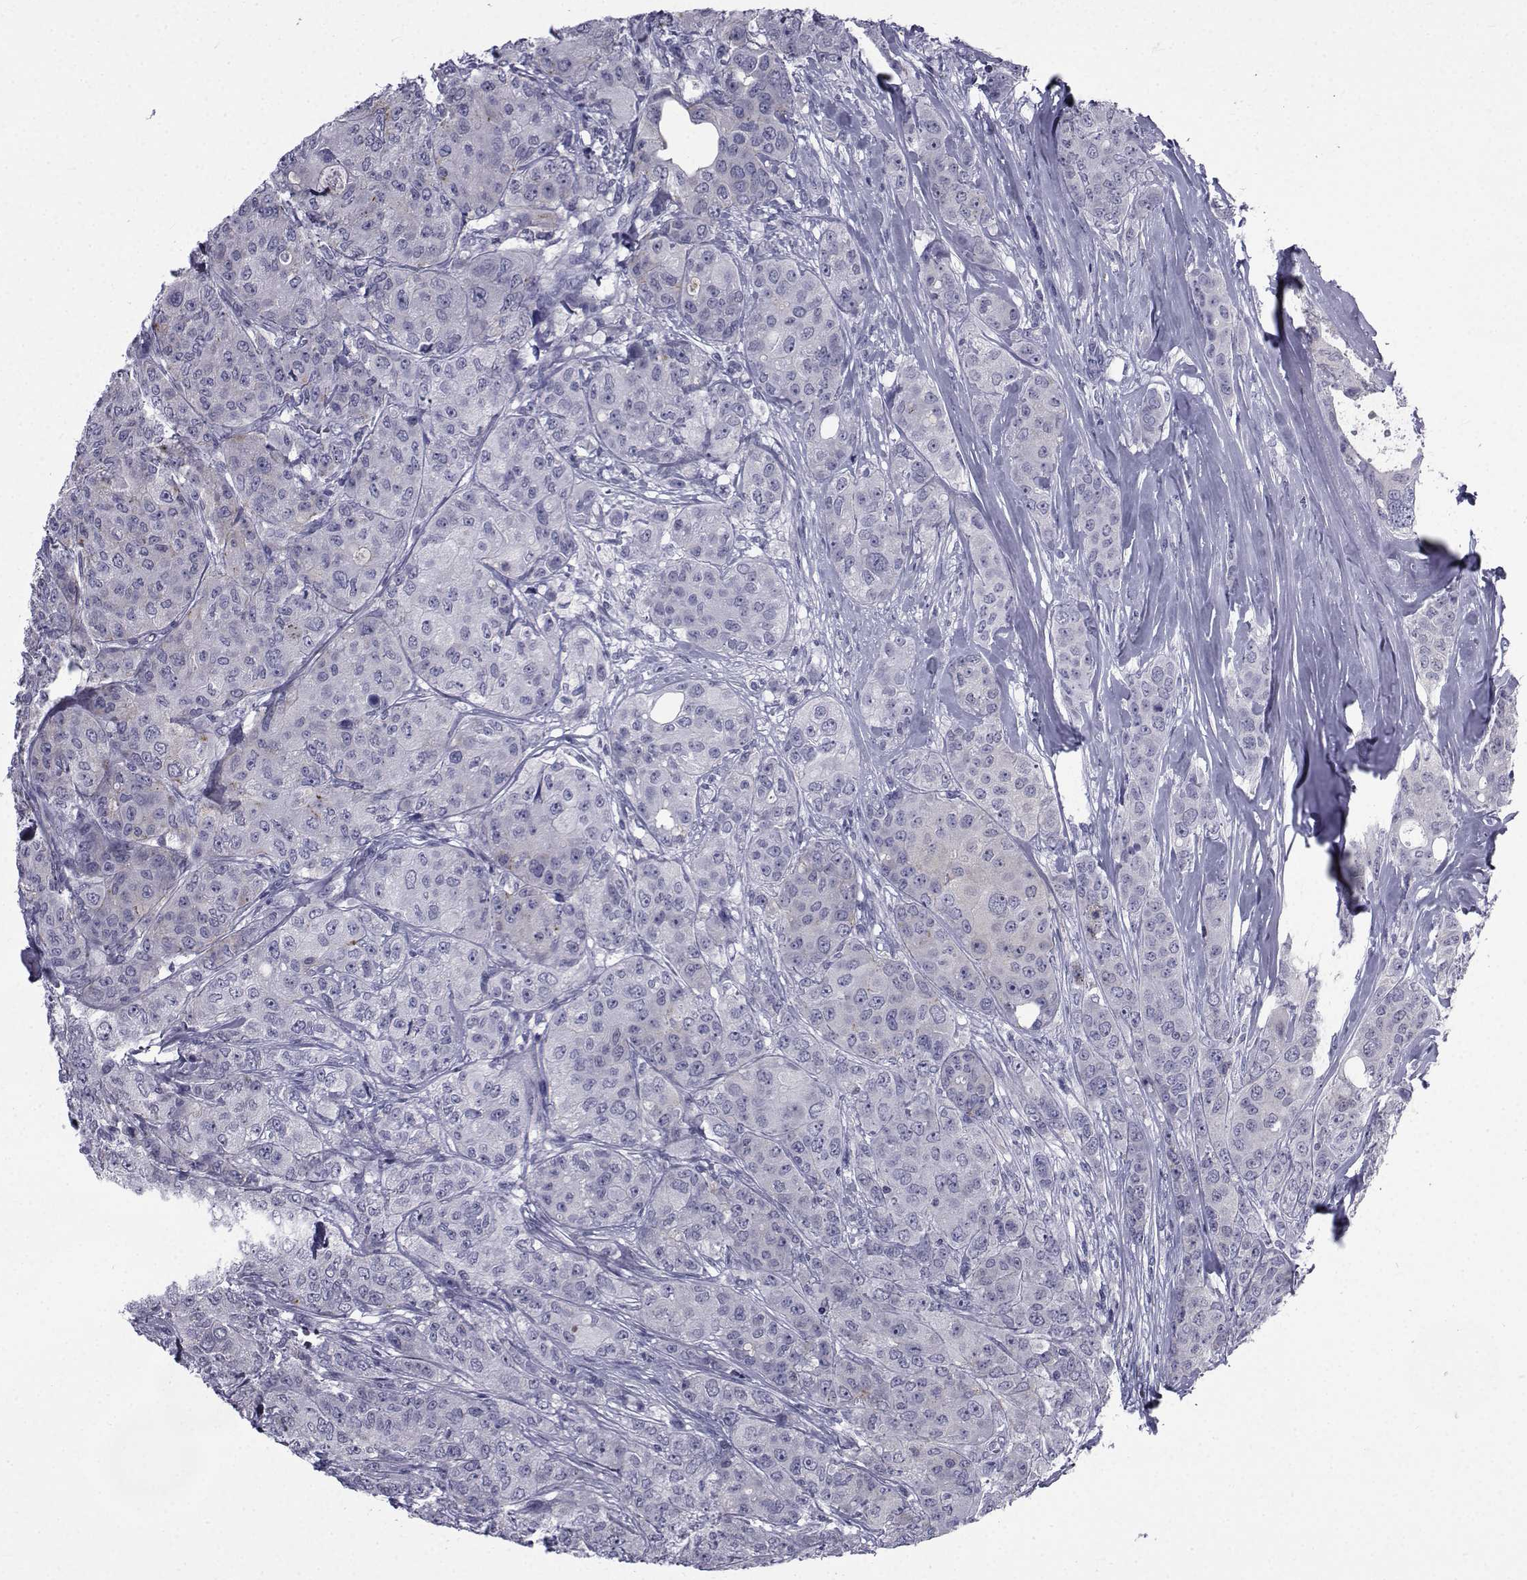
{"staining": {"intensity": "negative", "quantity": "none", "location": "none"}, "tissue": "breast cancer", "cell_type": "Tumor cells", "image_type": "cancer", "snomed": [{"axis": "morphology", "description": "Duct carcinoma"}, {"axis": "topography", "description": "Breast"}], "caption": "Tumor cells show no significant staining in intraductal carcinoma (breast).", "gene": "PDE6H", "patient": {"sex": "female", "age": 43}}